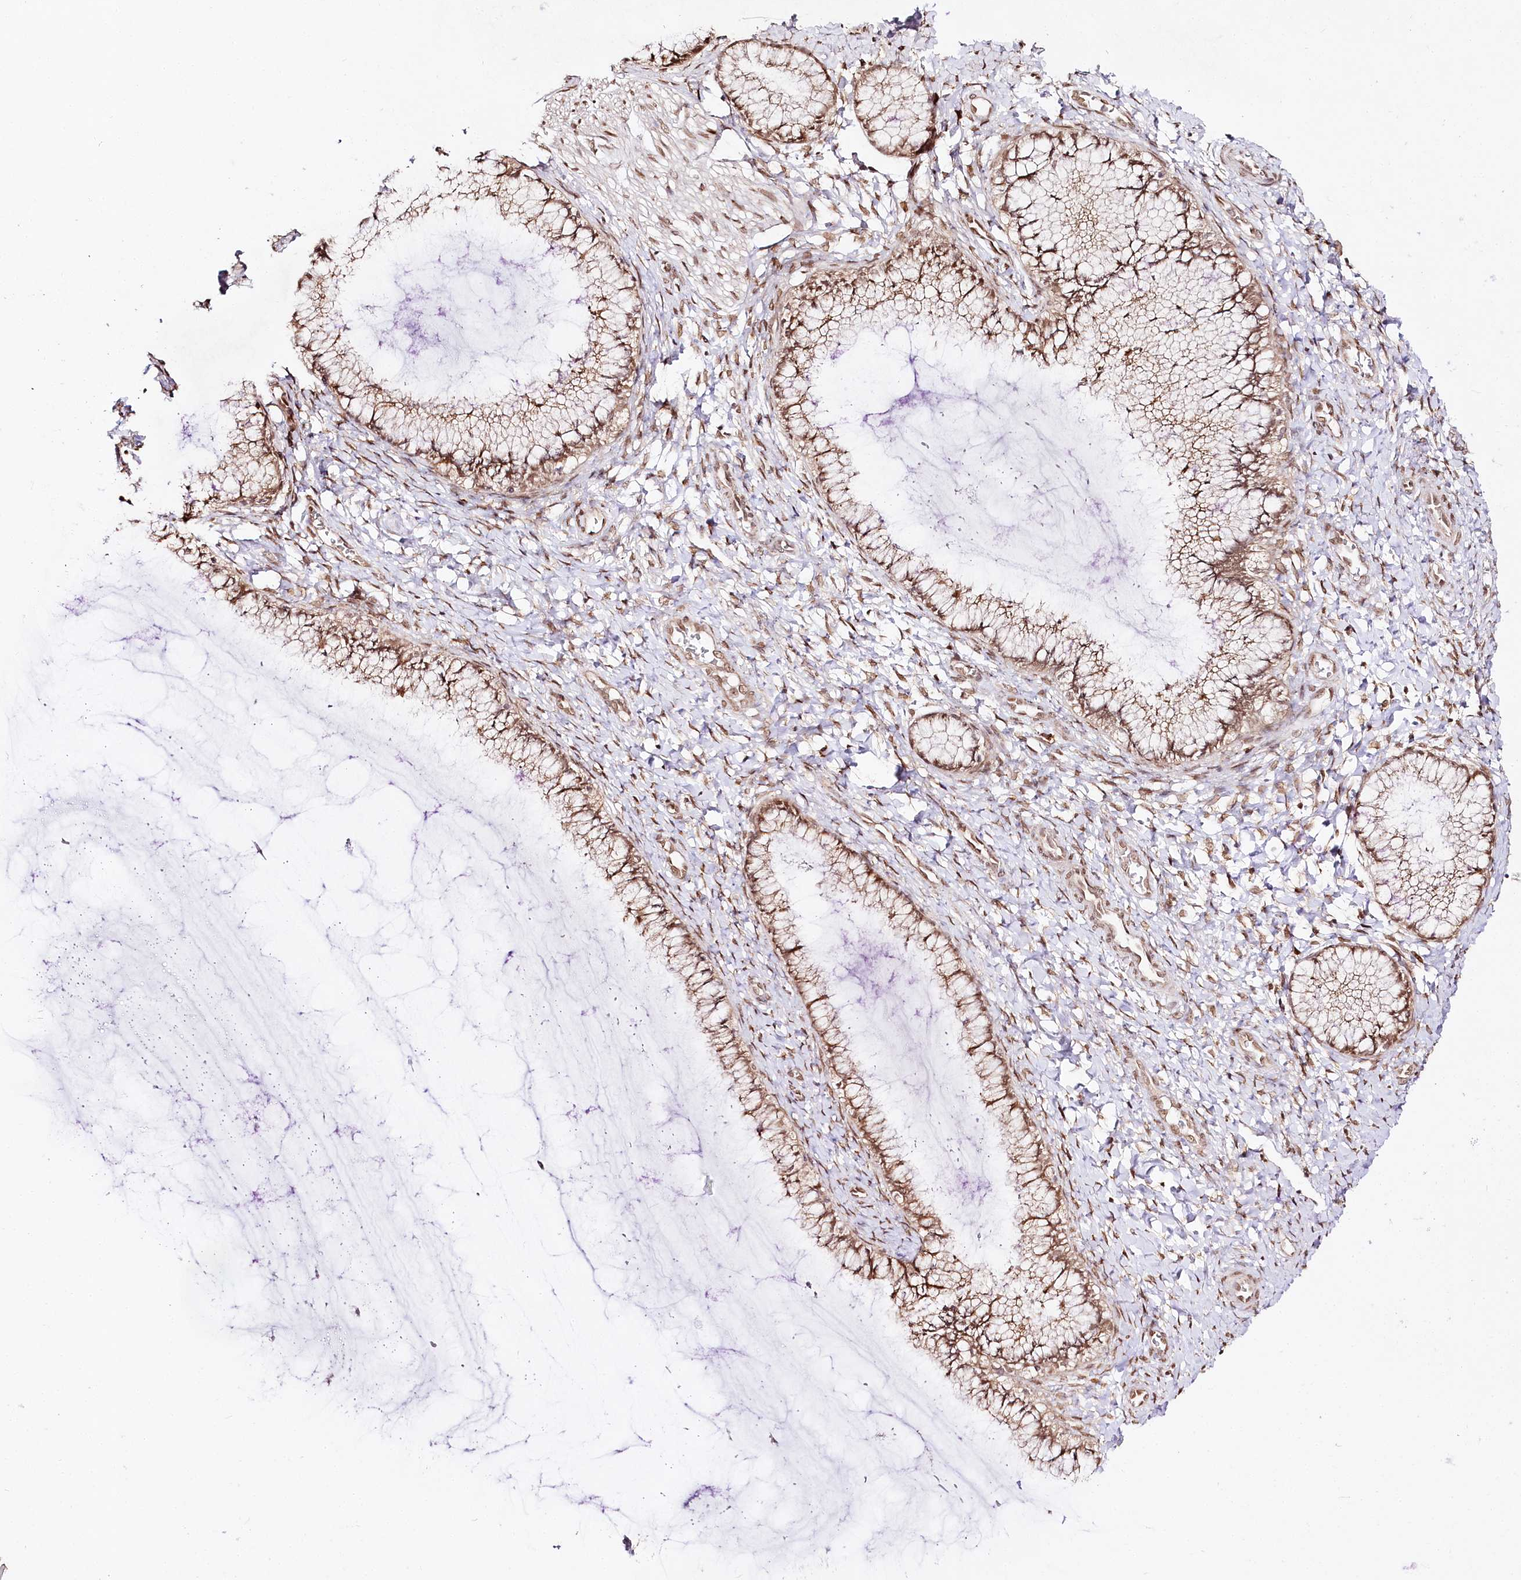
{"staining": {"intensity": "moderate", "quantity": ">75%", "location": "cytoplasmic/membranous,nuclear"}, "tissue": "cervix", "cell_type": "Glandular cells", "image_type": "normal", "snomed": [{"axis": "morphology", "description": "Normal tissue, NOS"}, {"axis": "morphology", "description": "Adenocarcinoma, NOS"}, {"axis": "topography", "description": "Cervix"}], "caption": "Protein expression analysis of normal human cervix reveals moderate cytoplasmic/membranous,nuclear positivity in approximately >75% of glandular cells. The protein is stained brown, and the nuclei are stained in blue (DAB IHC with brightfield microscopy, high magnification).", "gene": "CNPY2", "patient": {"sex": "female", "age": 29}}